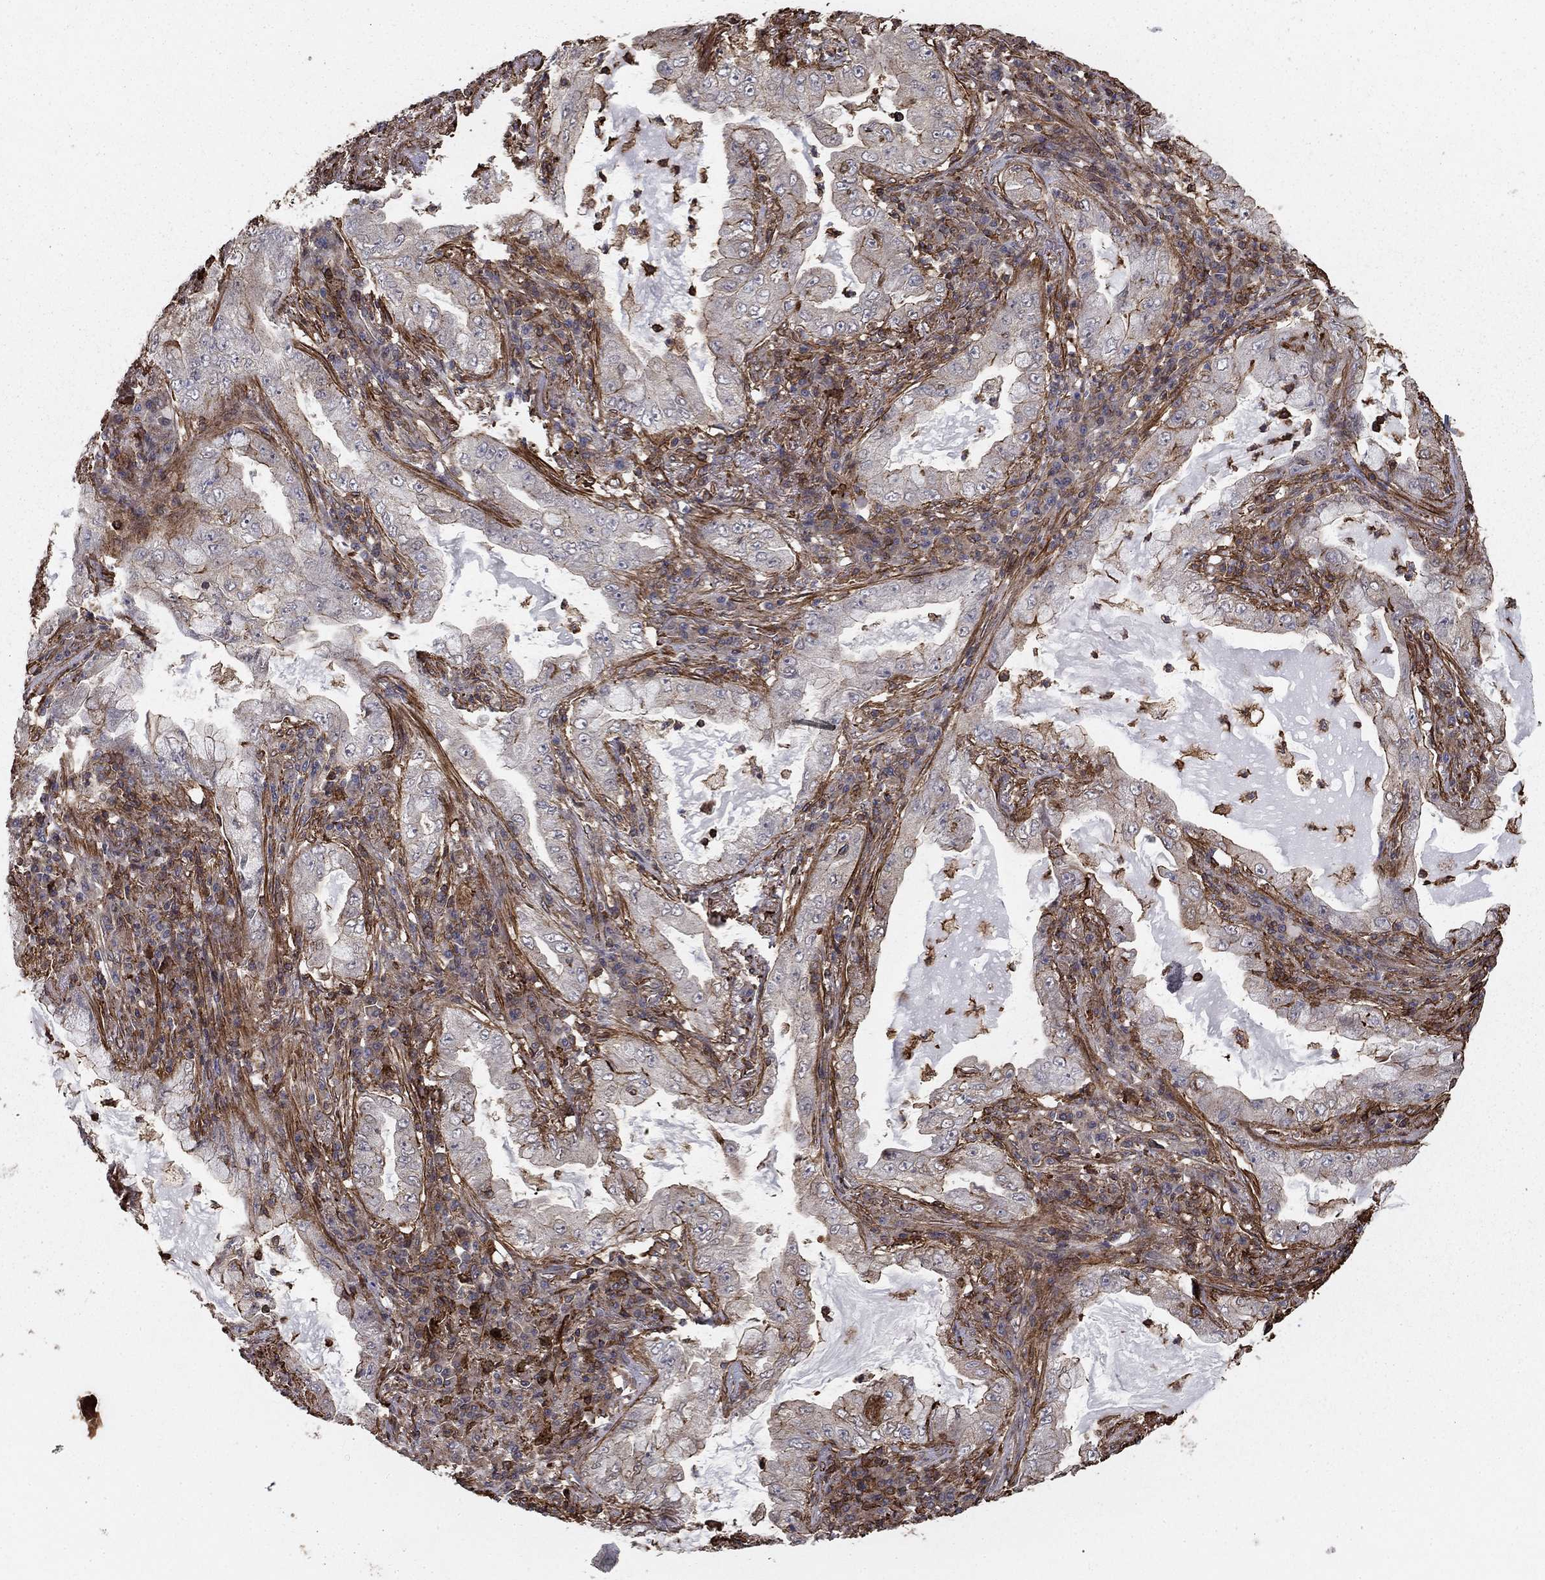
{"staining": {"intensity": "negative", "quantity": "none", "location": "none"}, "tissue": "lung cancer", "cell_type": "Tumor cells", "image_type": "cancer", "snomed": [{"axis": "morphology", "description": "Adenocarcinoma, NOS"}, {"axis": "topography", "description": "Lung"}], "caption": "Image shows no significant protein positivity in tumor cells of adenocarcinoma (lung).", "gene": "HABP4", "patient": {"sex": "female", "age": 73}}